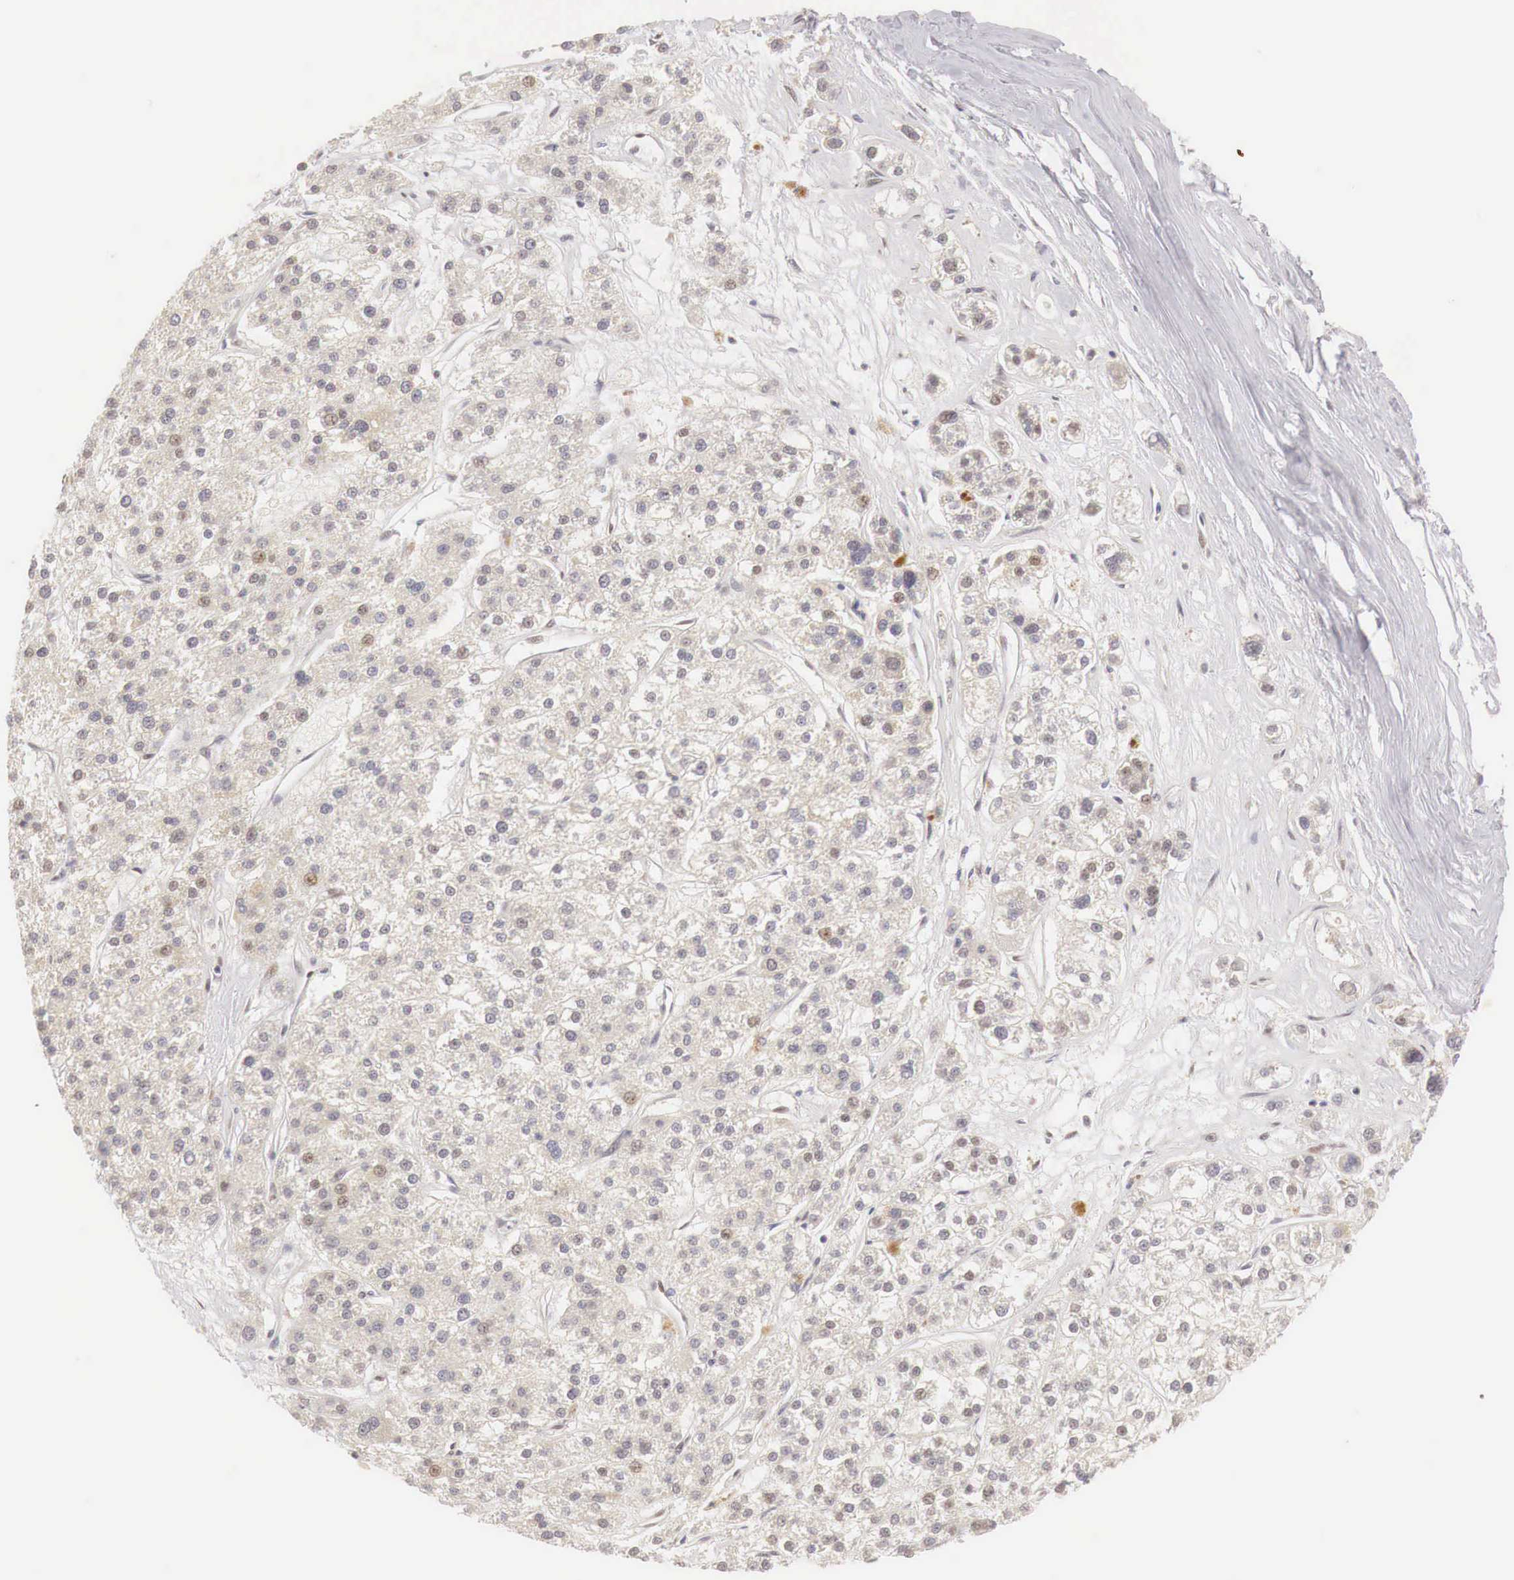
{"staining": {"intensity": "weak", "quantity": ">75%", "location": "cytoplasmic/membranous,nuclear"}, "tissue": "liver cancer", "cell_type": "Tumor cells", "image_type": "cancer", "snomed": [{"axis": "morphology", "description": "Carcinoma, Hepatocellular, NOS"}, {"axis": "topography", "description": "Liver"}], "caption": "Brown immunohistochemical staining in human liver hepatocellular carcinoma exhibits weak cytoplasmic/membranous and nuclear positivity in about >75% of tumor cells.", "gene": "GPKOW", "patient": {"sex": "female", "age": 85}}